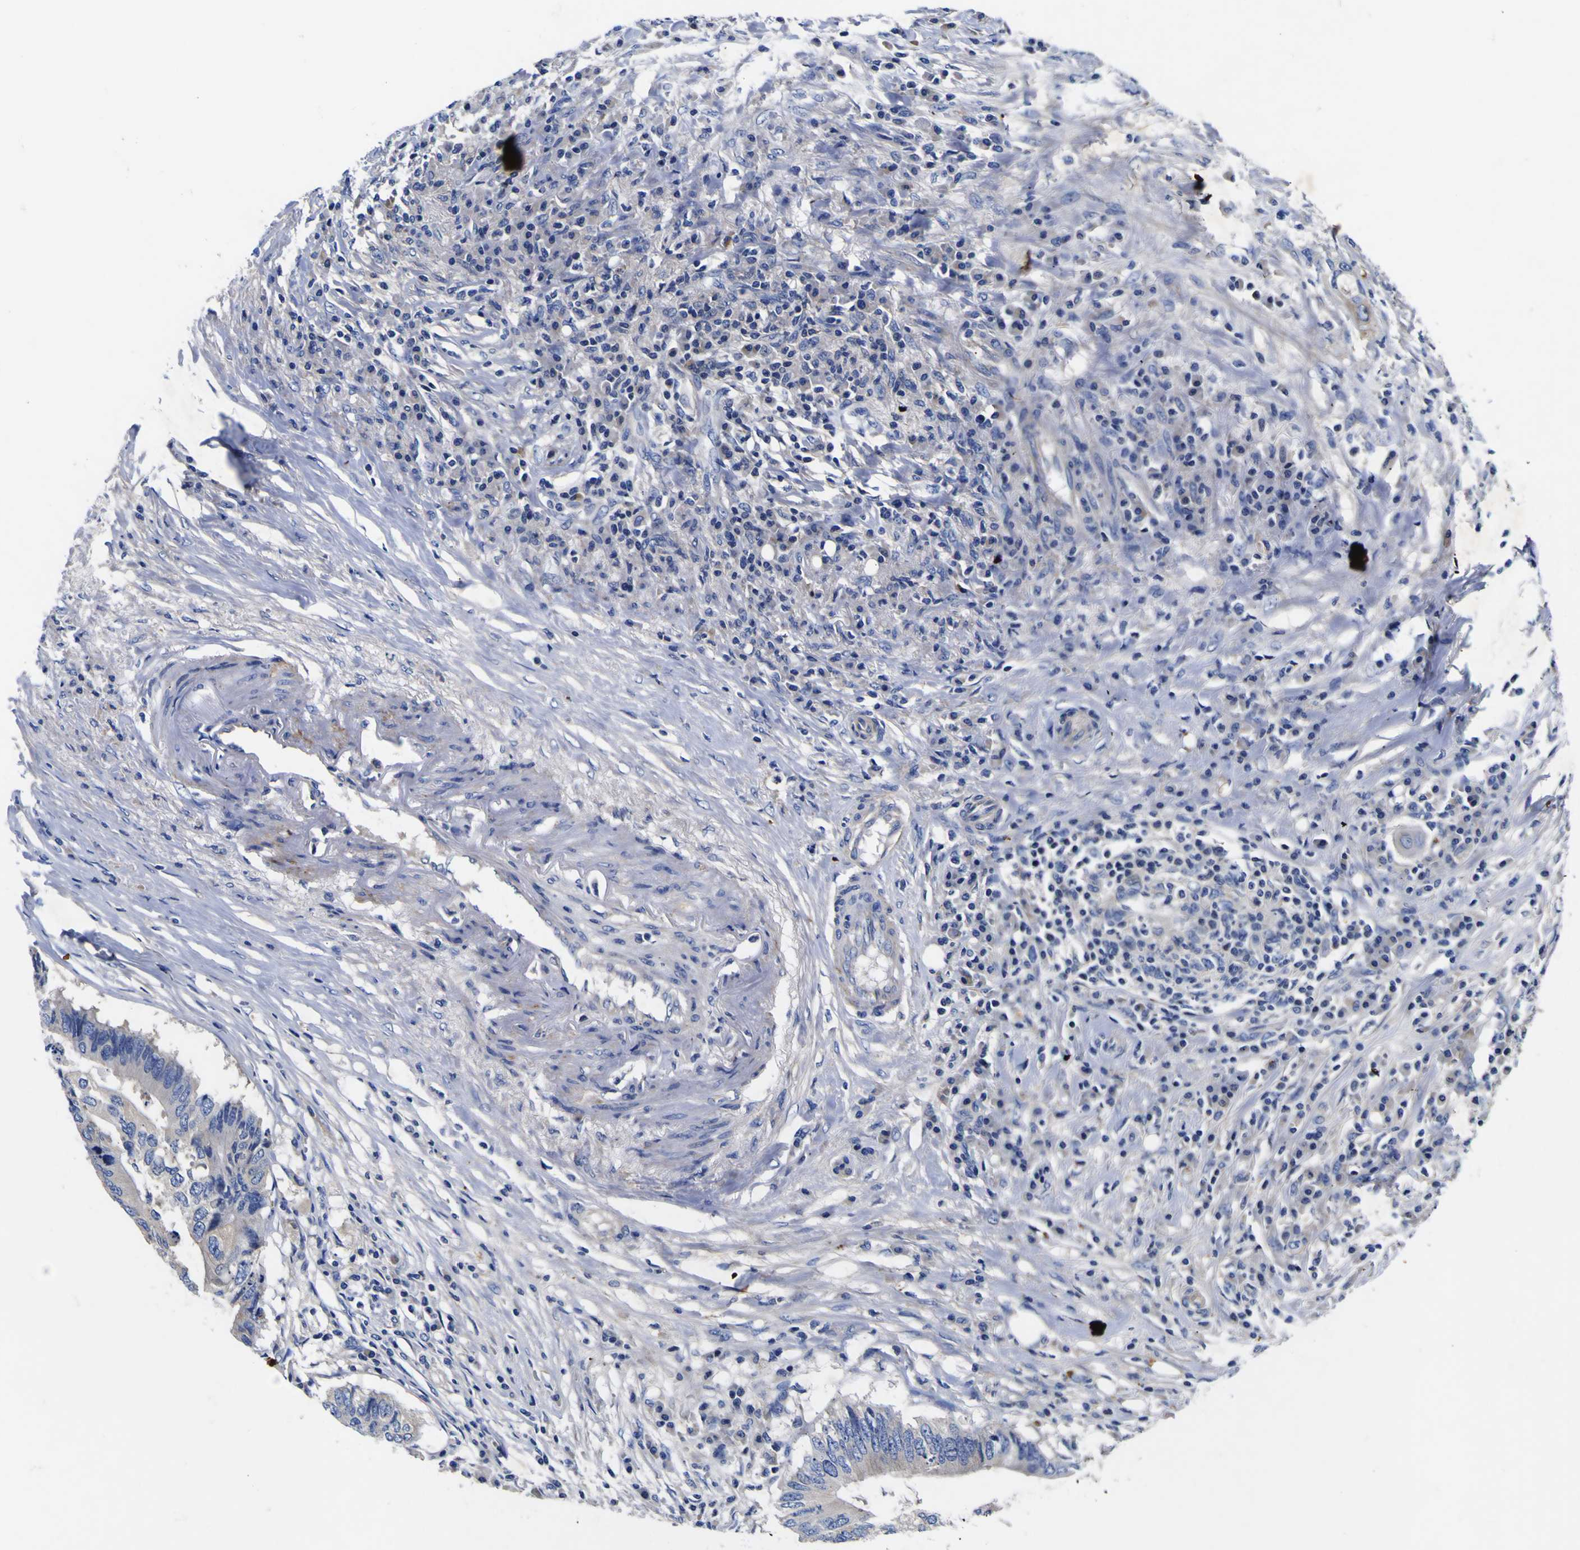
{"staining": {"intensity": "negative", "quantity": "none", "location": "none"}, "tissue": "colorectal cancer", "cell_type": "Tumor cells", "image_type": "cancer", "snomed": [{"axis": "morphology", "description": "Adenocarcinoma, NOS"}, {"axis": "topography", "description": "Colon"}], "caption": "Colorectal cancer stained for a protein using immunohistochemistry exhibits no expression tumor cells.", "gene": "VASN", "patient": {"sex": "male", "age": 71}}